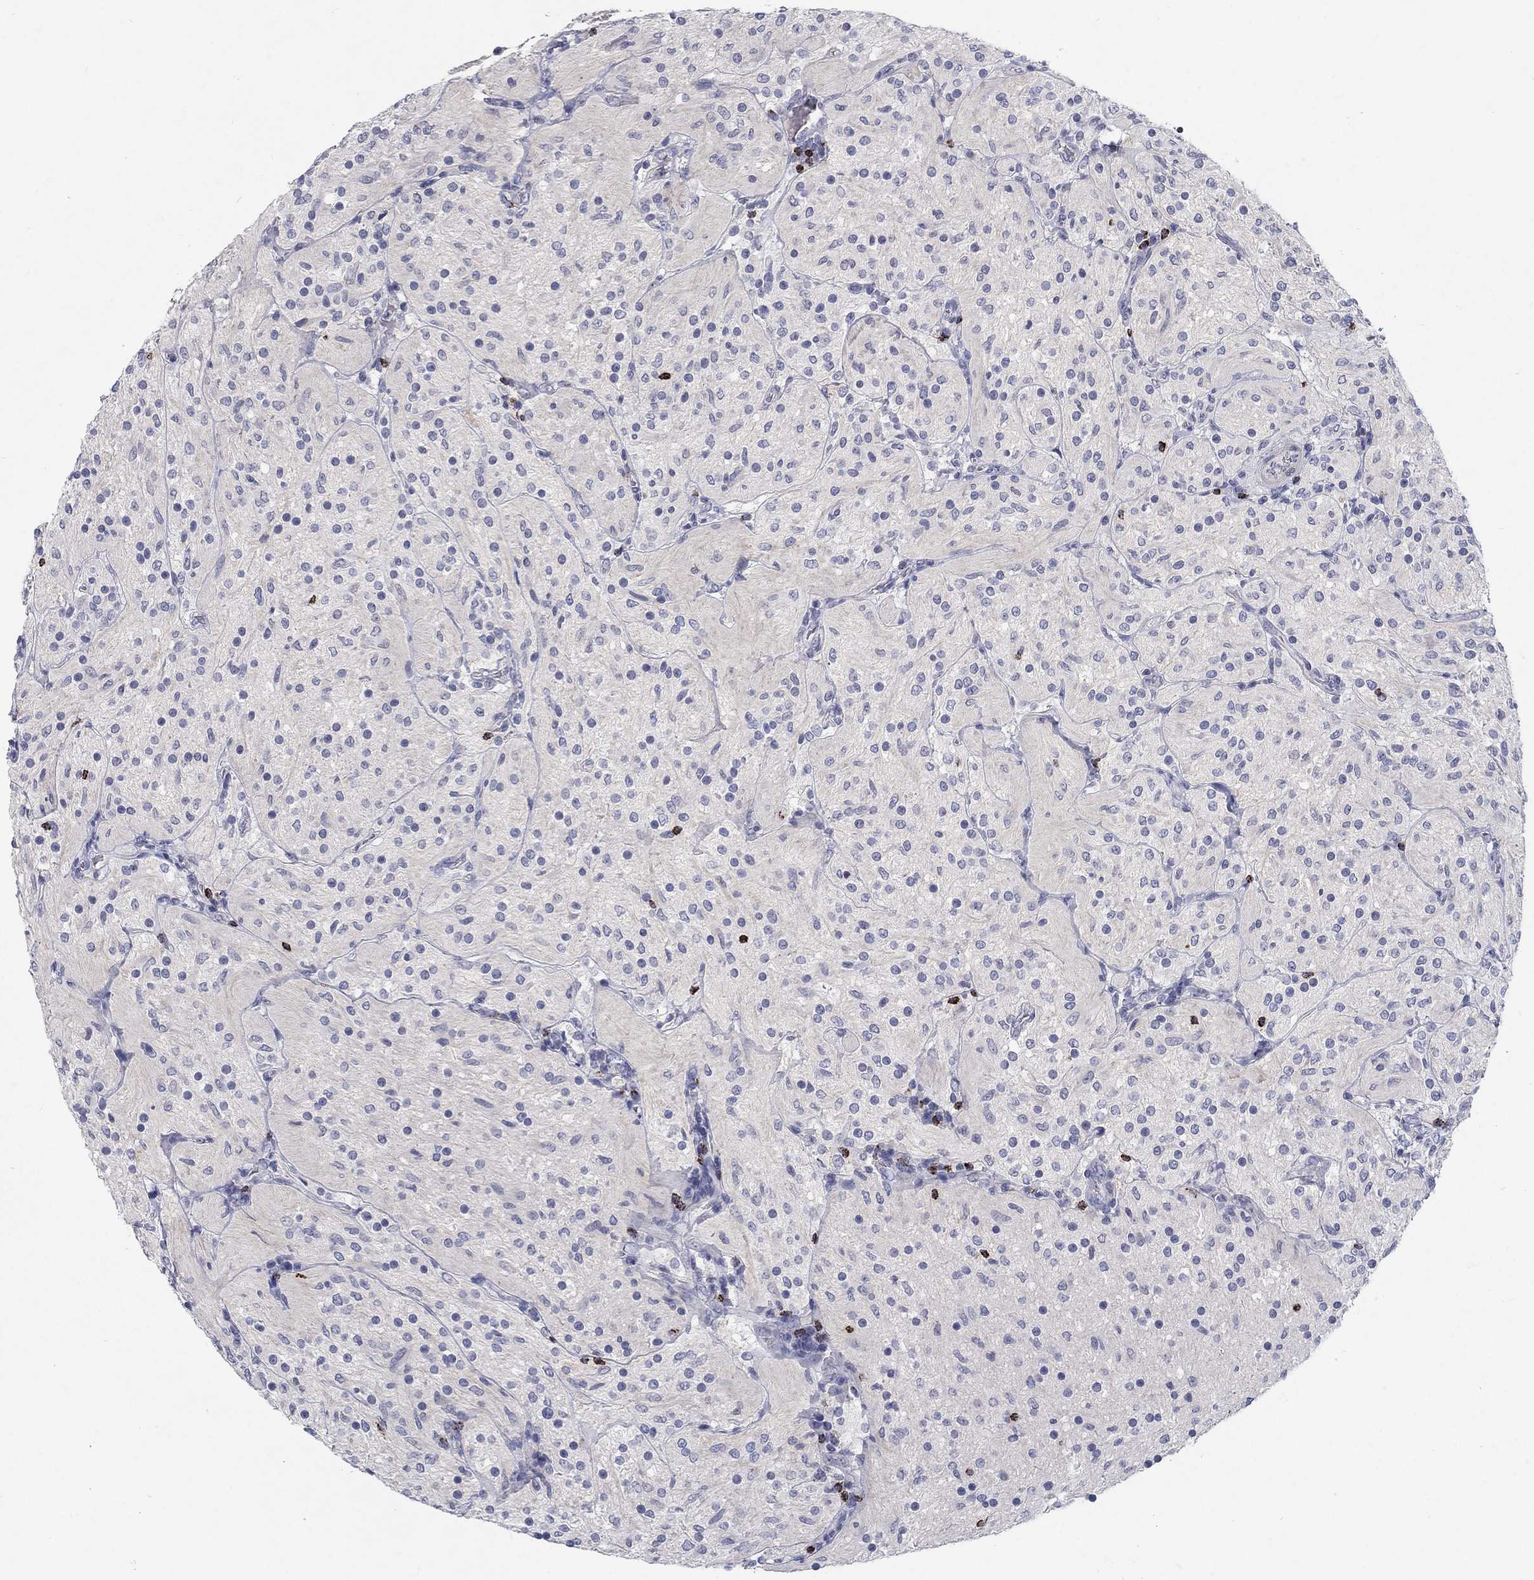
{"staining": {"intensity": "negative", "quantity": "none", "location": "none"}, "tissue": "glioma", "cell_type": "Tumor cells", "image_type": "cancer", "snomed": [{"axis": "morphology", "description": "Glioma, malignant, Low grade"}, {"axis": "topography", "description": "Brain"}], "caption": "A photomicrograph of human malignant low-grade glioma is negative for staining in tumor cells.", "gene": "GZMA", "patient": {"sex": "male", "age": 3}}